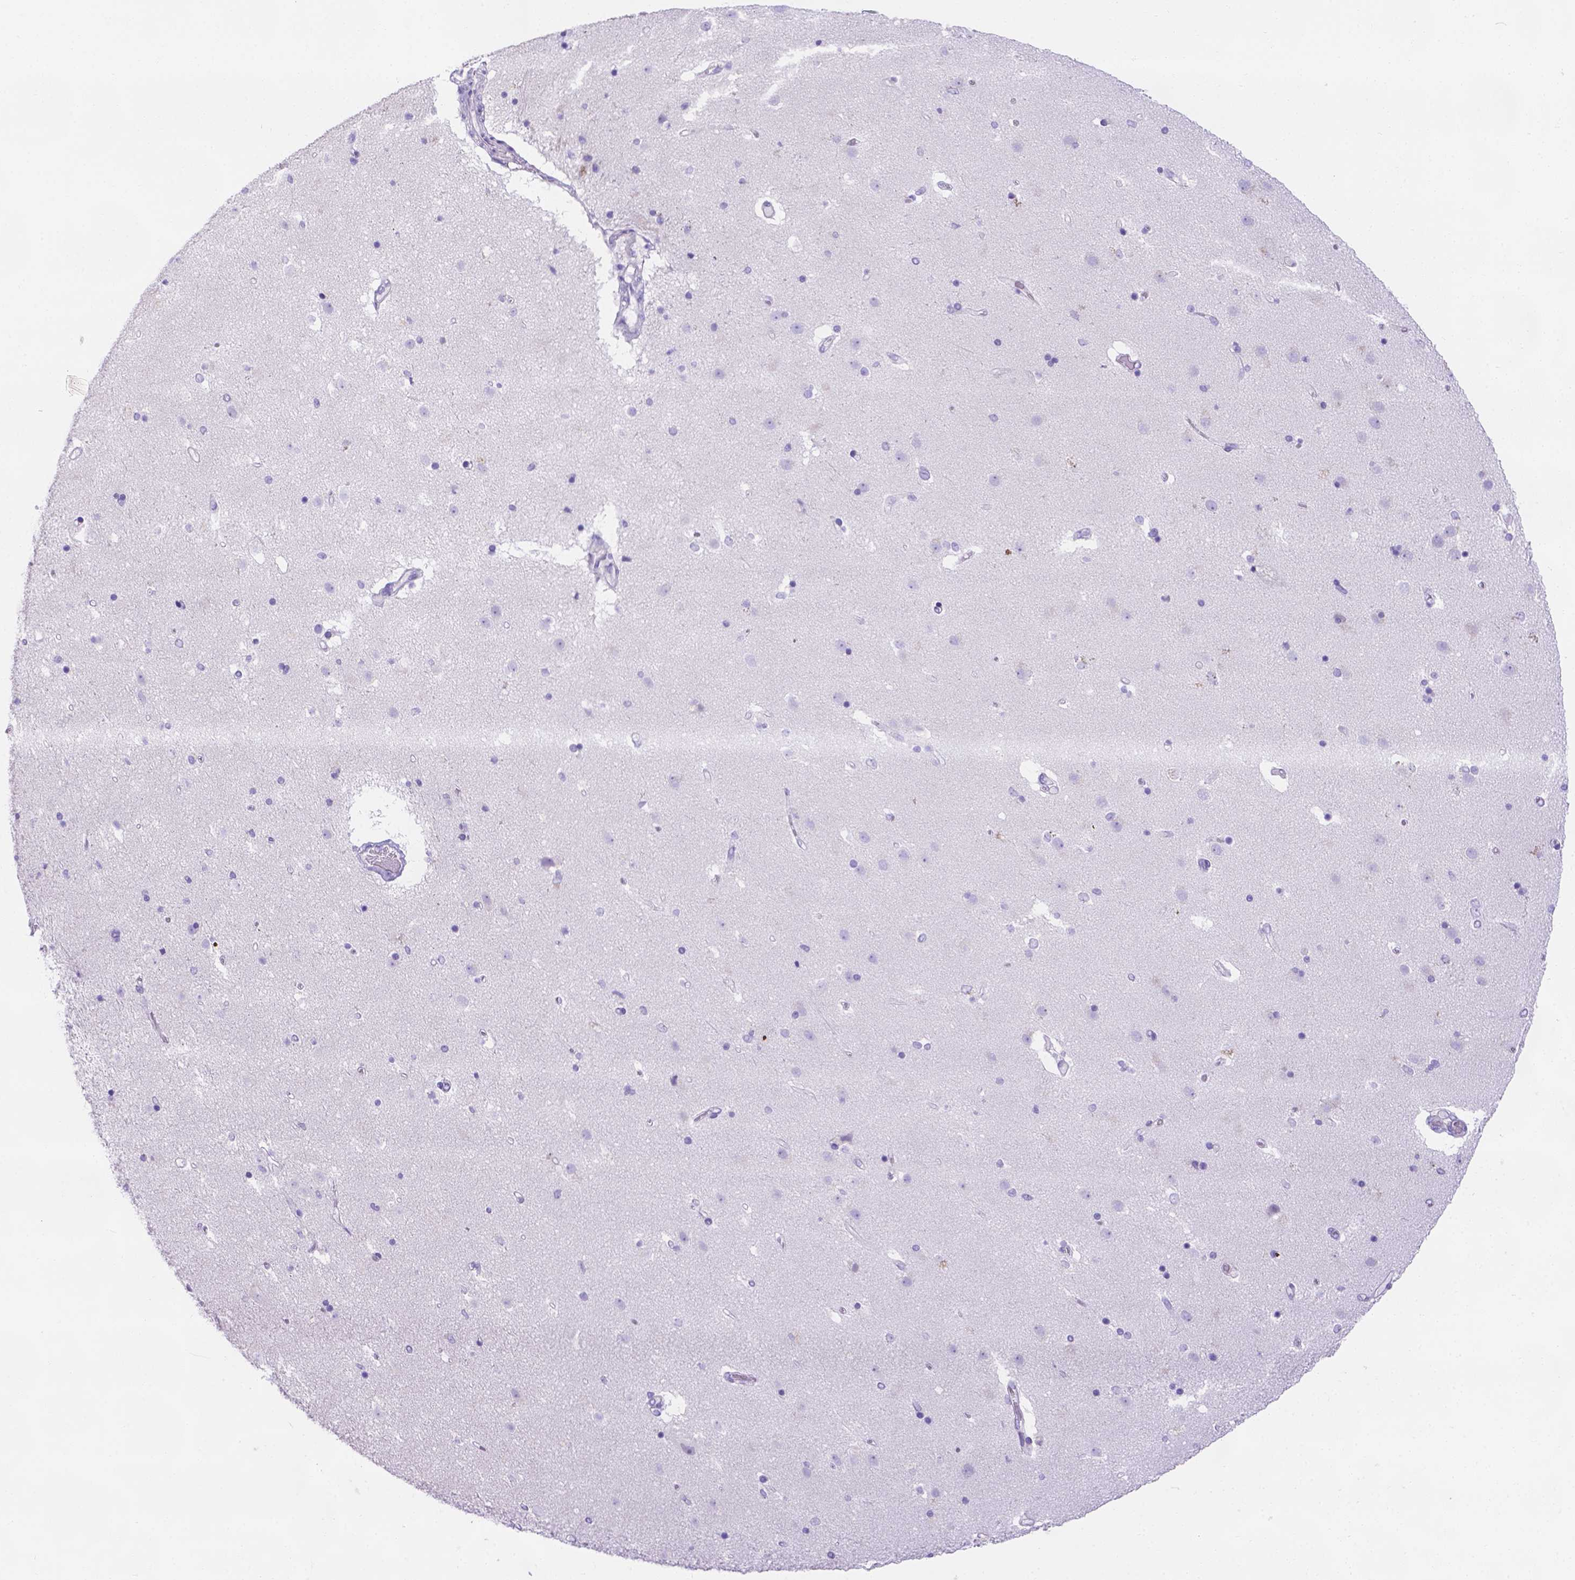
{"staining": {"intensity": "negative", "quantity": "none", "location": "none"}, "tissue": "caudate", "cell_type": "Glial cells", "image_type": "normal", "snomed": [{"axis": "morphology", "description": "Normal tissue, NOS"}, {"axis": "topography", "description": "Lateral ventricle wall"}], "caption": "This histopathology image is of normal caudate stained with immunohistochemistry to label a protein in brown with the nuclei are counter-stained blue. There is no positivity in glial cells.", "gene": "MLN", "patient": {"sex": "female", "age": 71}}